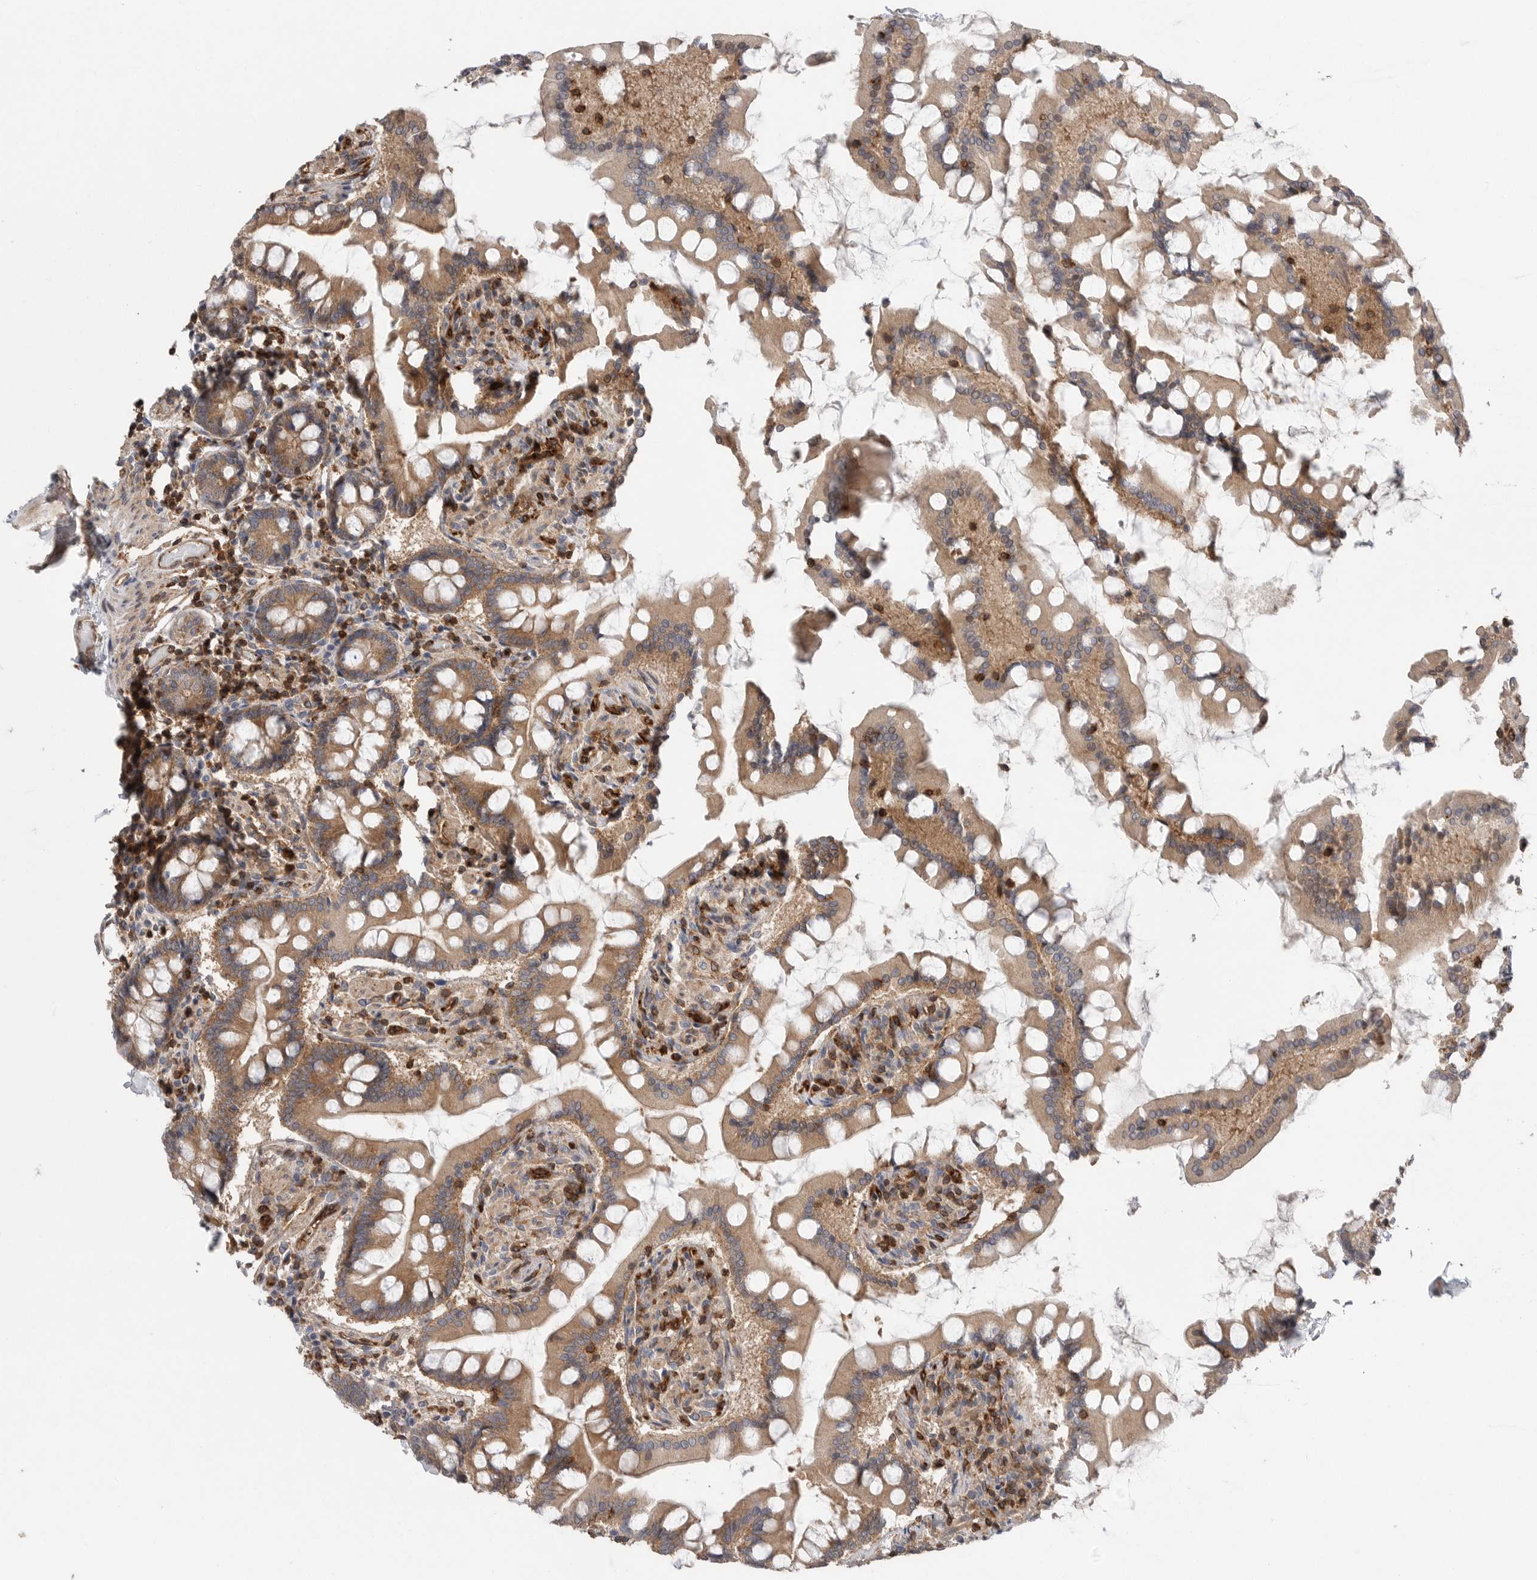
{"staining": {"intensity": "moderate", "quantity": ">75%", "location": "cytoplasmic/membranous"}, "tissue": "small intestine", "cell_type": "Glandular cells", "image_type": "normal", "snomed": [{"axis": "morphology", "description": "Normal tissue, NOS"}, {"axis": "topography", "description": "Small intestine"}], "caption": "This is a photomicrograph of IHC staining of benign small intestine, which shows moderate positivity in the cytoplasmic/membranous of glandular cells.", "gene": "PRKCH", "patient": {"sex": "male", "age": 41}}